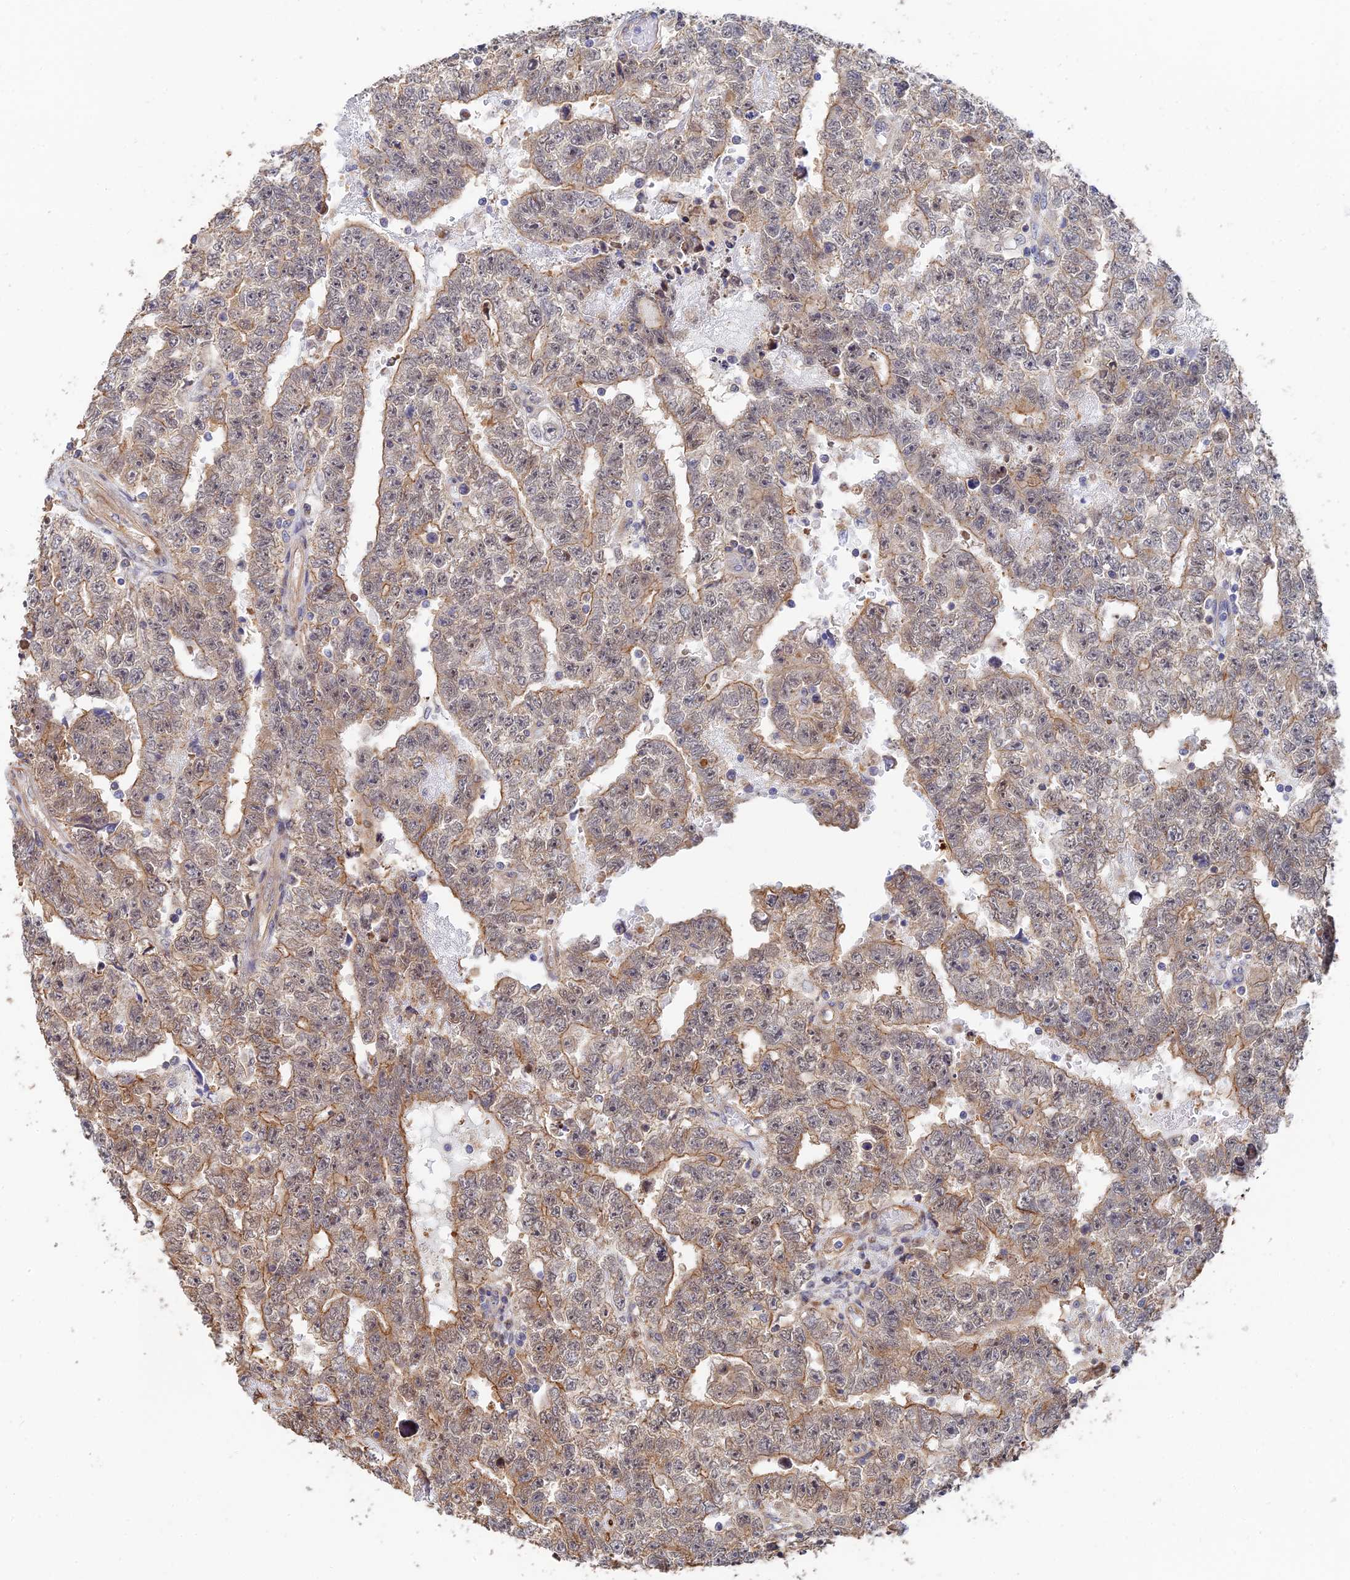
{"staining": {"intensity": "moderate", "quantity": "25%-75%", "location": "cytoplasmic/membranous"}, "tissue": "testis cancer", "cell_type": "Tumor cells", "image_type": "cancer", "snomed": [{"axis": "morphology", "description": "Carcinoma, Embryonal, NOS"}, {"axis": "topography", "description": "Testis"}], "caption": "Embryonal carcinoma (testis) tissue shows moderate cytoplasmic/membranous positivity in about 25%-75% of tumor cells, visualized by immunohistochemistry.", "gene": "WBP11", "patient": {"sex": "male", "age": 25}}